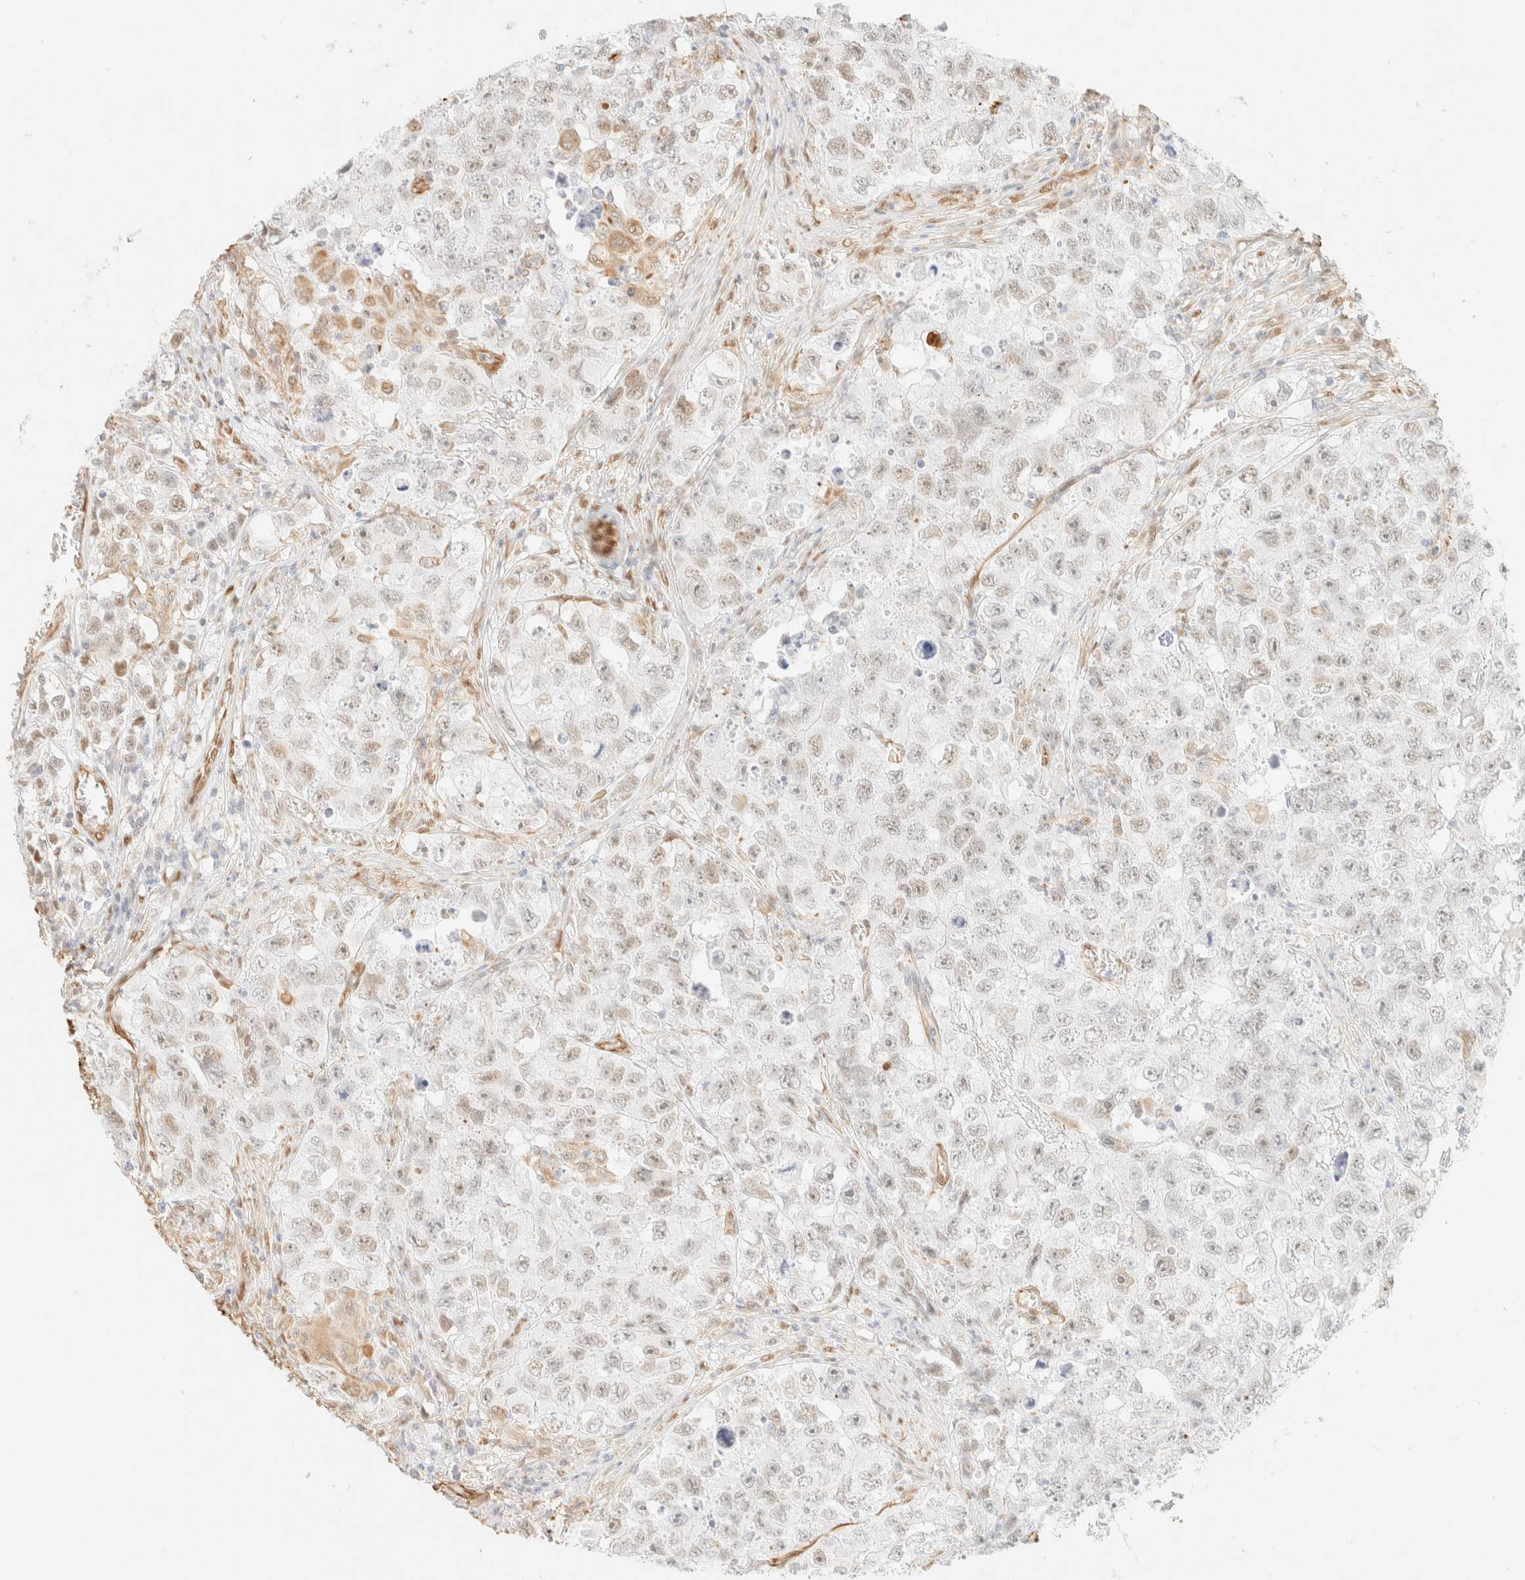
{"staining": {"intensity": "weak", "quantity": "<25%", "location": "nuclear"}, "tissue": "testis cancer", "cell_type": "Tumor cells", "image_type": "cancer", "snomed": [{"axis": "morphology", "description": "Seminoma, NOS"}, {"axis": "morphology", "description": "Carcinoma, Embryonal, NOS"}, {"axis": "topography", "description": "Testis"}], "caption": "IHC of testis cancer displays no expression in tumor cells.", "gene": "ZSCAN18", "patient": {"sex": "male", "age": 43}}